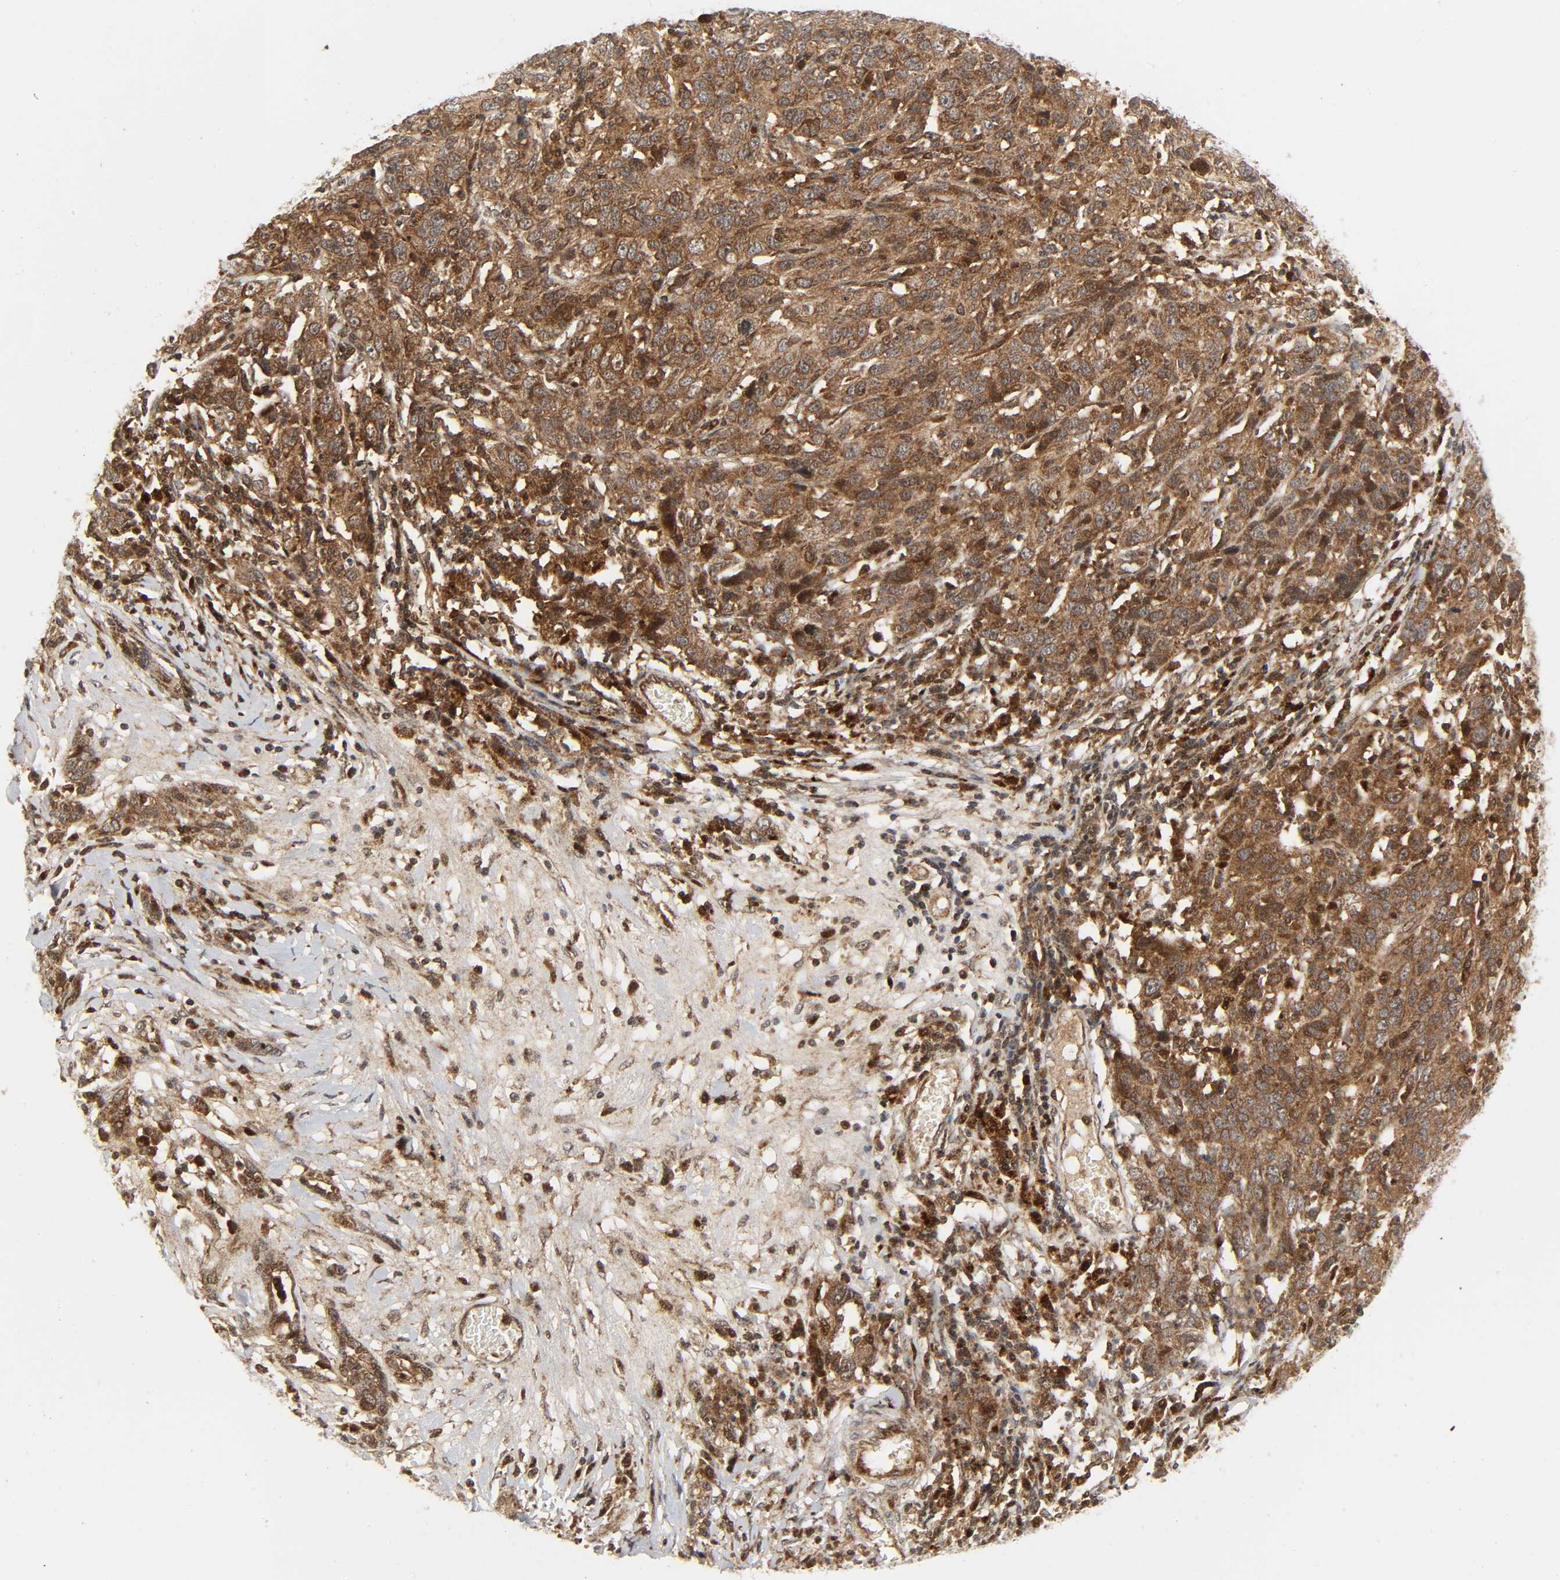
{"staining": {"intensity": "moderate", "quantity": ">75%", "location": "cytoplasmic/membranous"}, "tissue": "ovarian cancer", "cell_type": "Tumor cells", "image_type": "cancer", "snomed": [{"axis": "morphology", "description": "Cystadenocarcinoma, serous, NOS"}, {"axis": "topography", "description": "Ovary"}], "caption": "A histopathology image showing moderate cytoplasmic/membranous staining in about >75% of tumor cells in serous cystadenocarcinoma (ovarian), as visualized by brown immunohistochemical staining.", "gene": "CHUK", "patient": {"sex": "female", "age": 71}}